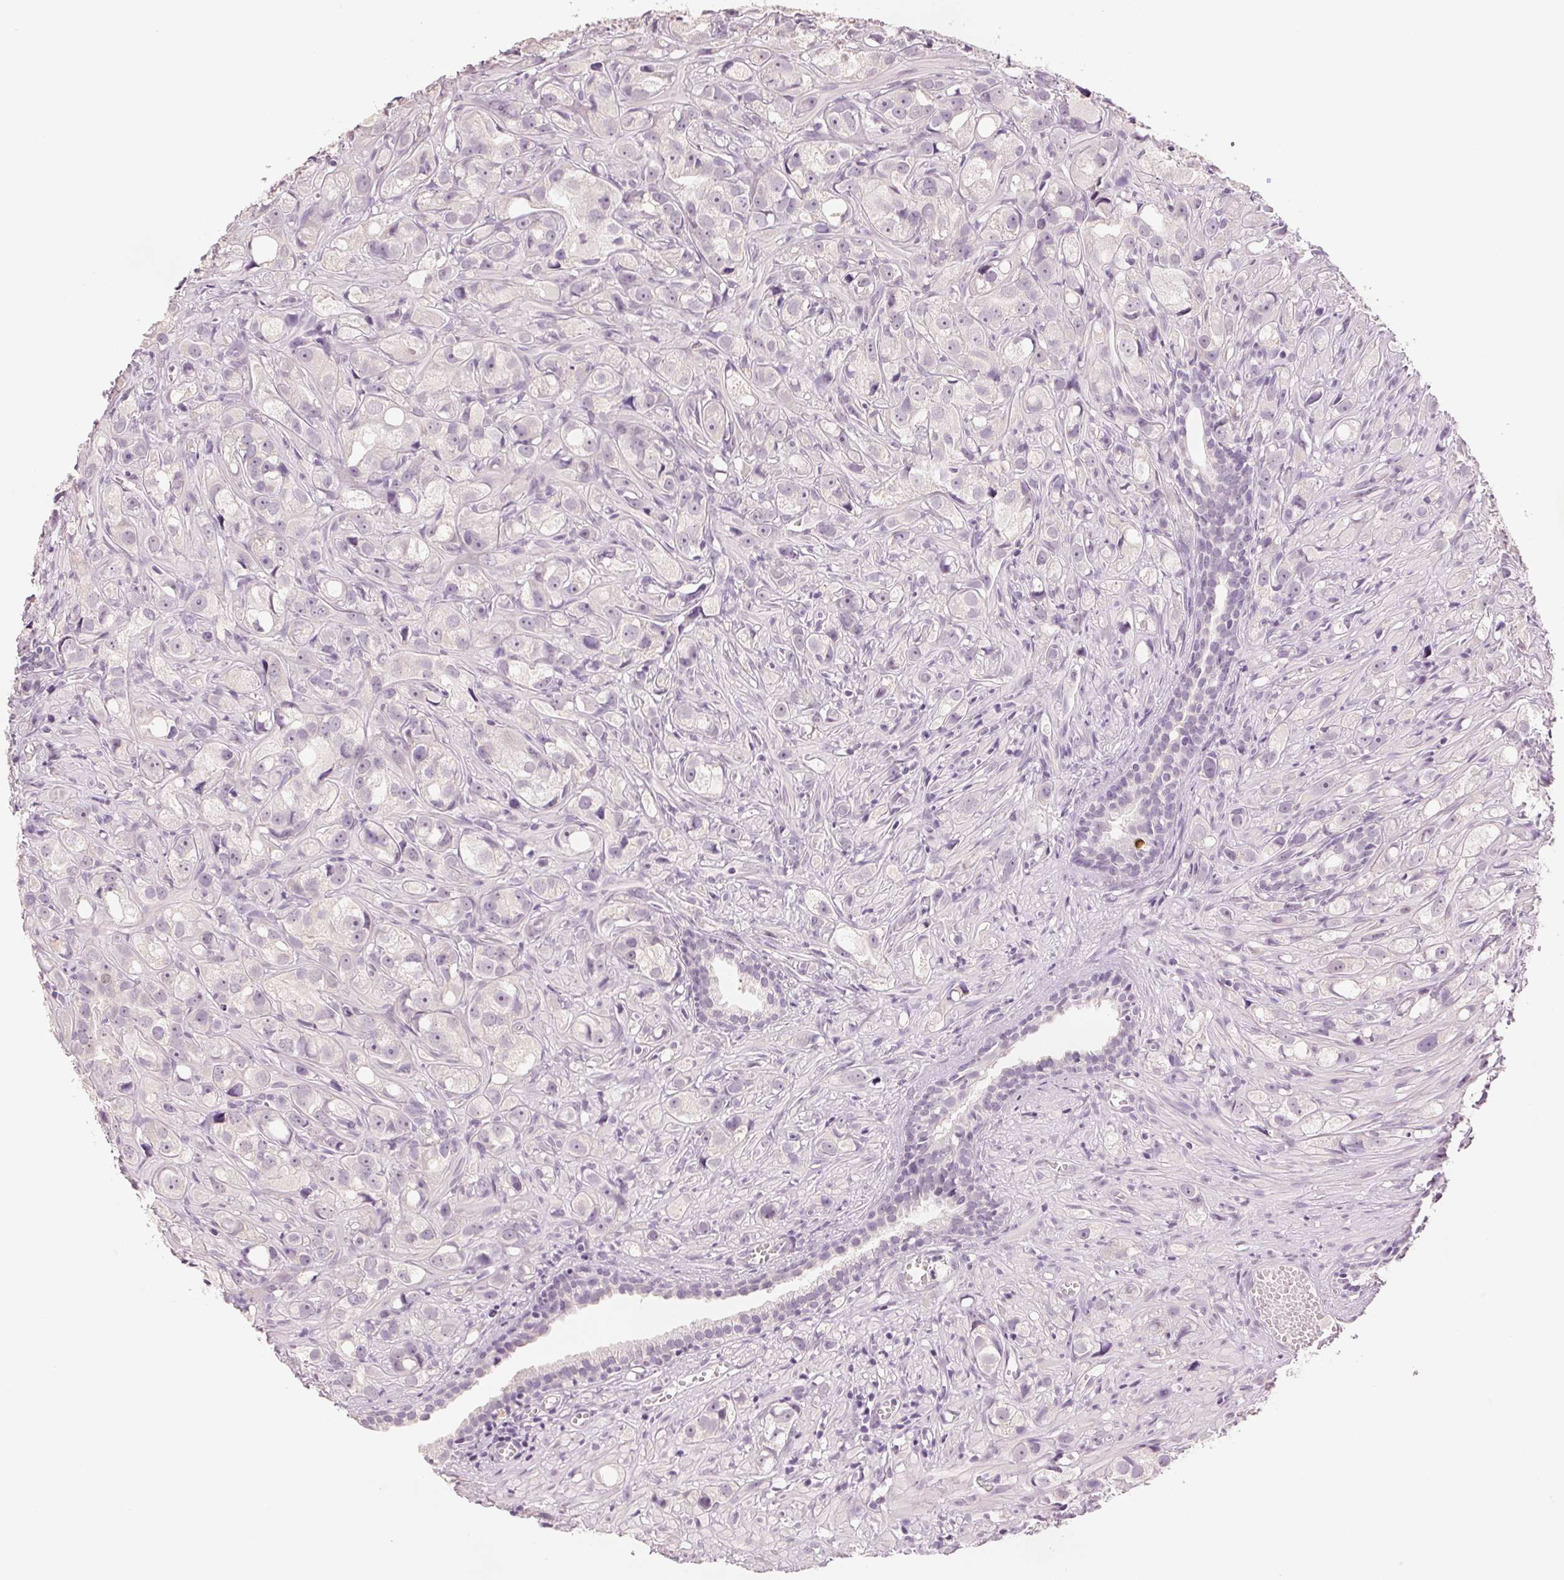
{"staining": {"intensity": "negative", "quantity": "none", "location": "none"}, "tissue": "prostate cancer", "cell_type": "Tumor cells", "image_type": "cancer", "snomed": [{"axis": "morphology", "description": "Adenocarcinoma, High grade"}, {"axis": "topography", "description": "Prostate"}], "caption": "Tumor cells are negative for brown protein staining in high-grade adenocarcinoma (prostate).", "gene": "SCGN", "patient": {"sex": "male", "age": 75}}